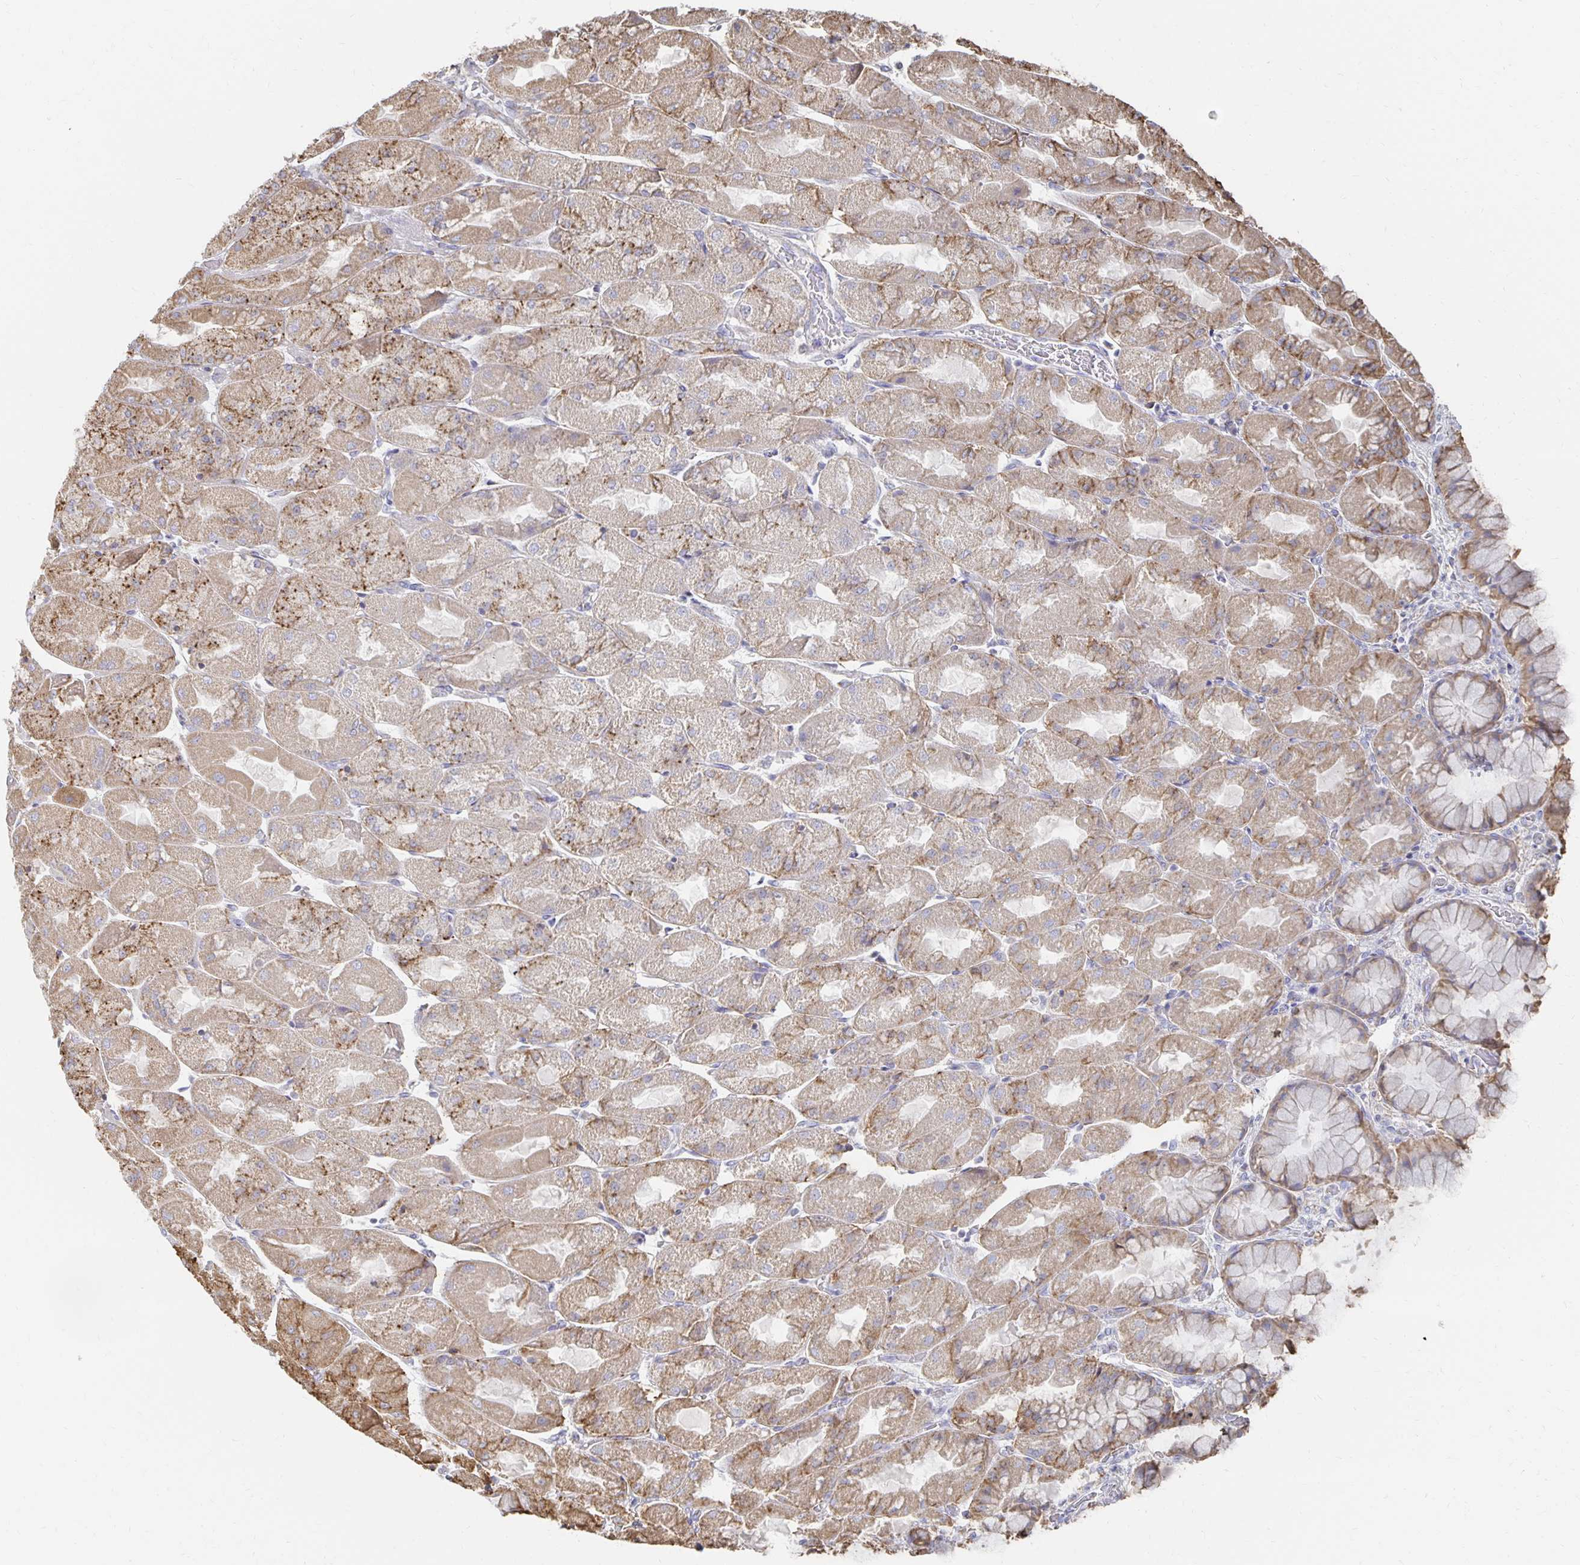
{"staining": {"intensity": "moderate", "quantity": "25%-75%", "location": "cytoplasmic/membranous"}, "tissue": "stomach", "cell_type": "Glandular cells", "image_type": "normal", "snomed": [{"axis": "morphology", "description": "Normal tissue, NOS"}, {"axis": "topography", "description": "Stomach"}], "caption": "An image showing moderate cytoplasmic/membranous positivity in about 25%-75% of glandular cells in unremarkable stomach, as visualized by brown immunohistochemical staining.", "gene": "NKX2", "patient": {"sex": "female", "age": 61}}